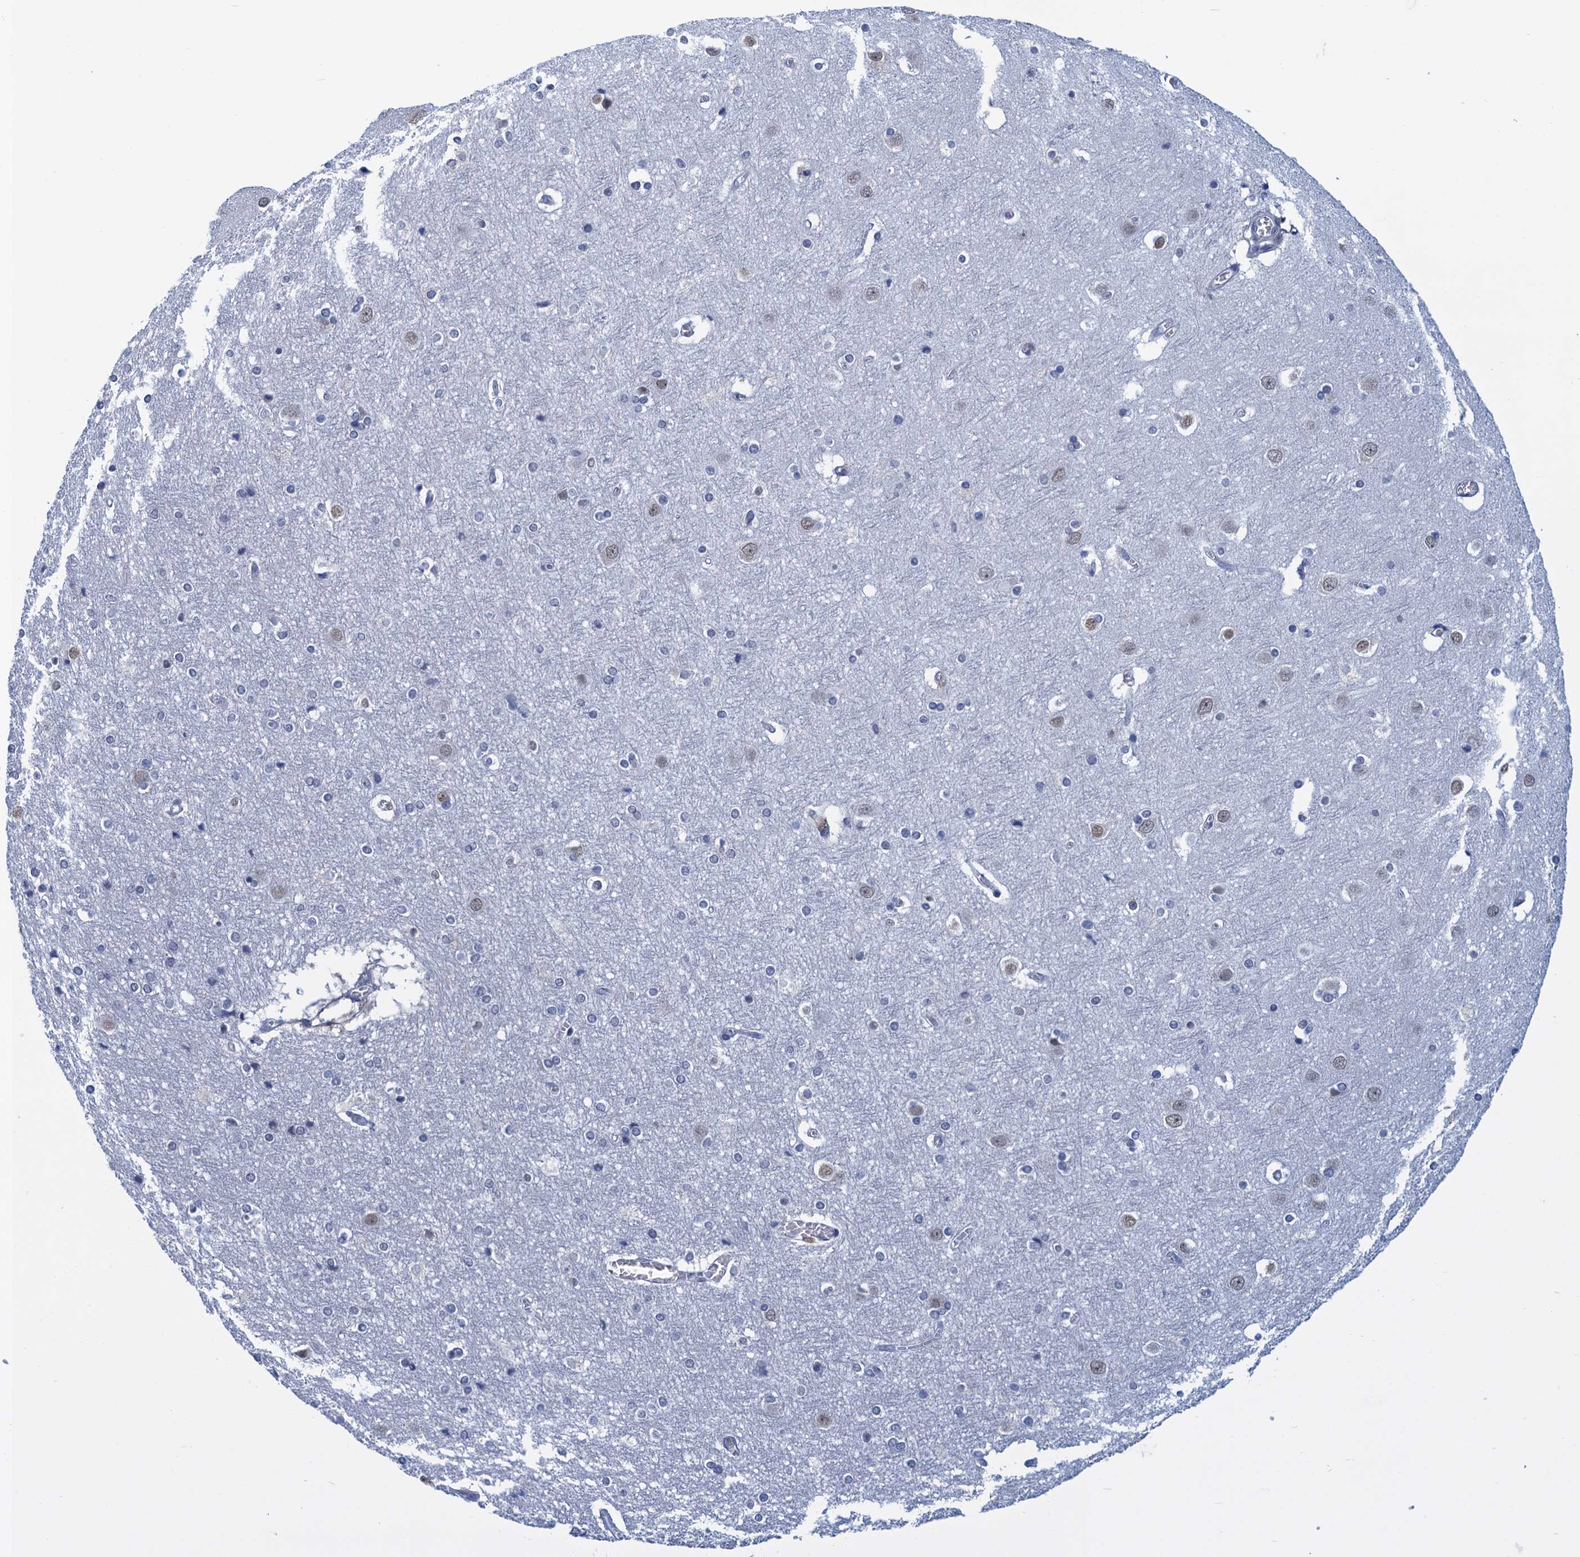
{"staining": {"intensity": "negative", "quantity": "none", "location": "none"}, "tissue": "cerebral cortex", "cell_type": "Endothelial cells", "image_type": "normal", "snomed": [{"axis": "morphology", "description": "Normal tissue, NOS"}, {"axis": "topography", "description": "Cerebral cortex"}], "caption": "The immunohistochemistry image has no significant staining in endothelial cells of cerebral cortex.", "gene": "GINS3", "patient": {"sex": "male", "age": 54}}